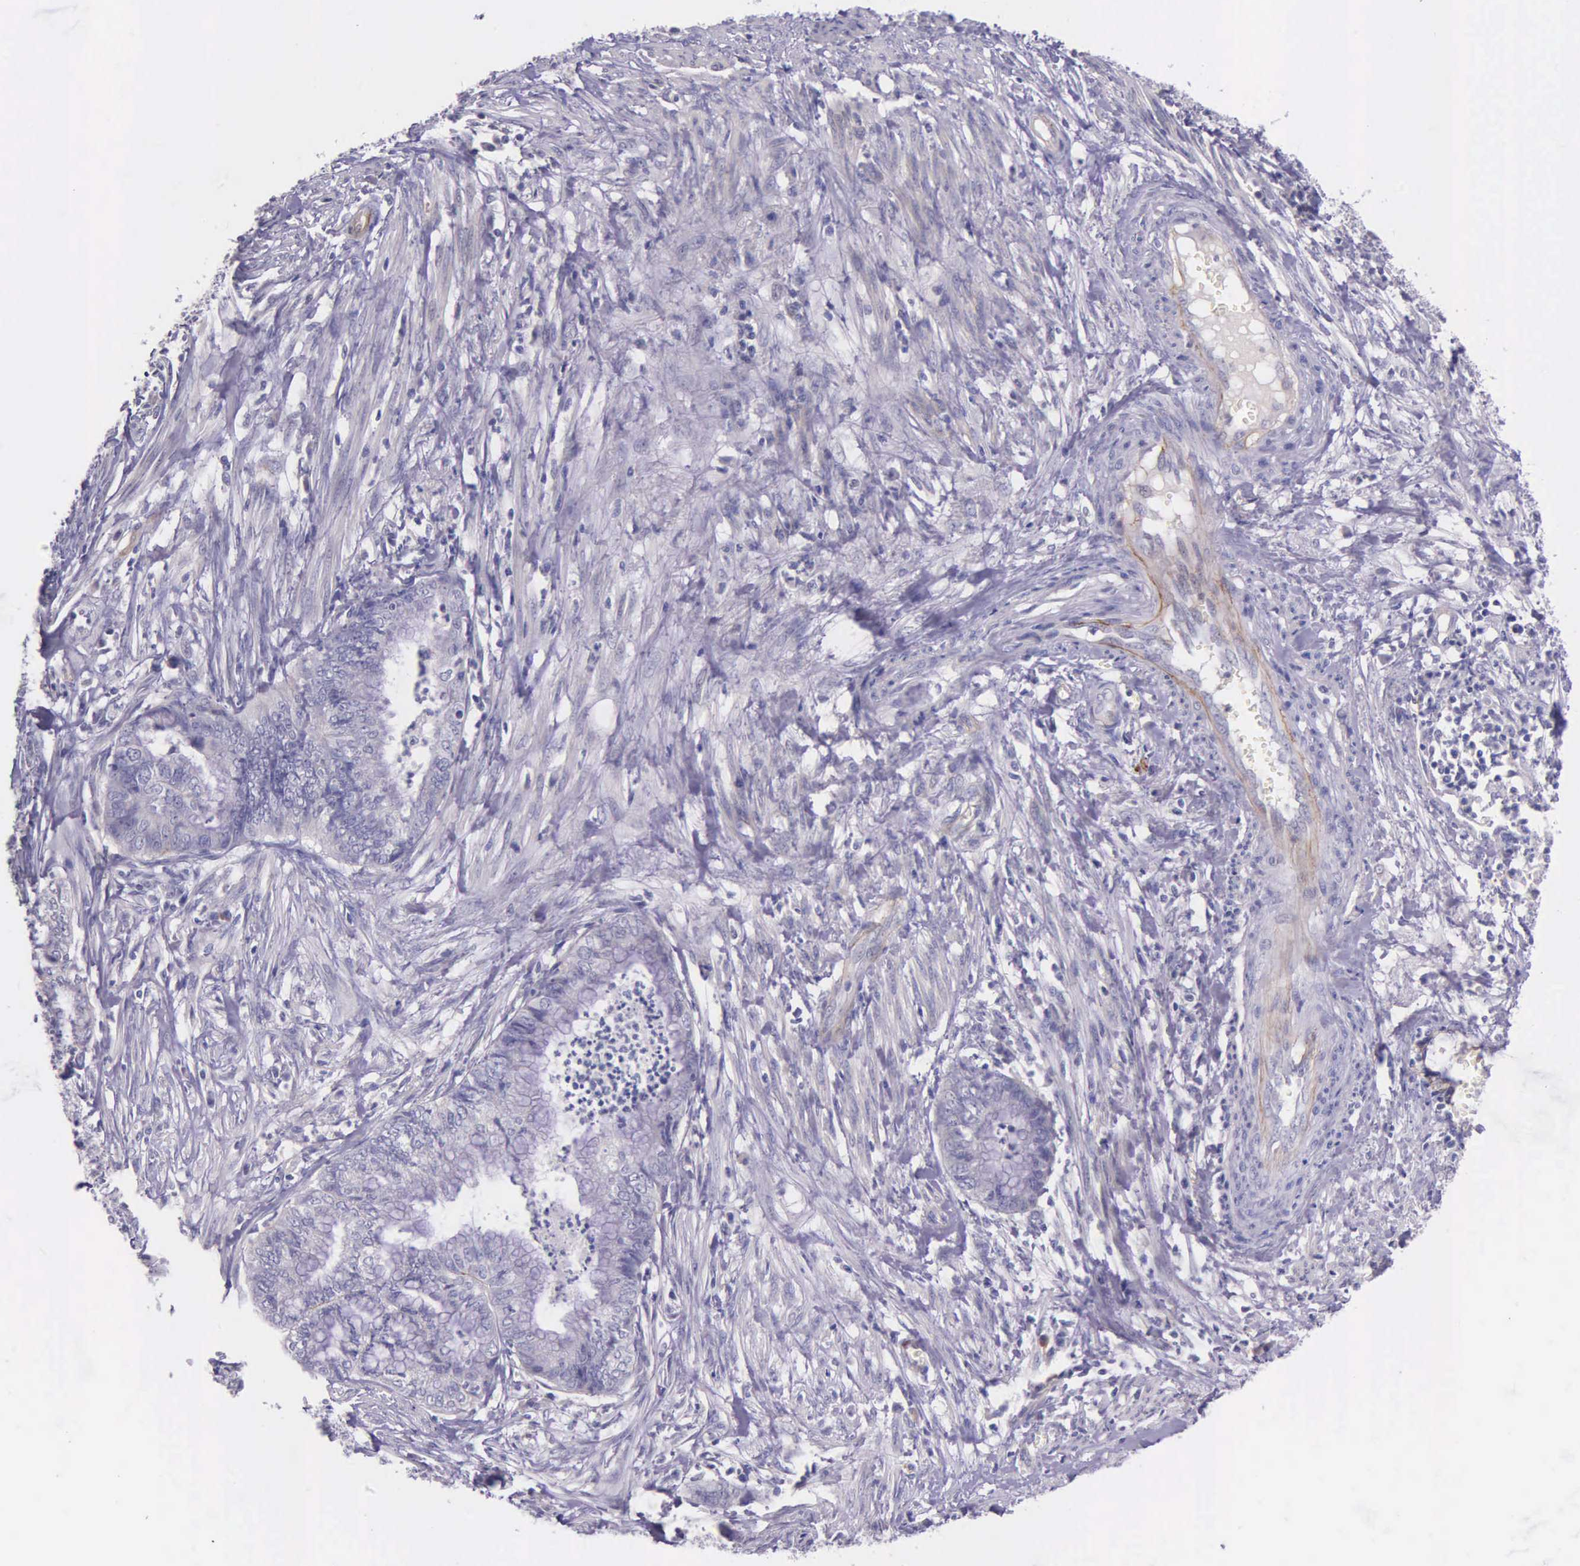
{"staining": {"intensity": "negative", "quantity": "none", "location": "none"}, "tissue": "endometrial cancer", "cell_type": "Tumor cells", "image_type": "cancer", "snomed": [{"axis": "morphology", "description": "Necrosis, NOS"}, {"axis": "morphology", "description": "Adenocarcinoma, NOS"}, {"axis": "topography", "description": "Endometrium"}], "caption": "DAB immunohistochemical staining of human endometrial cancer (adenocarcinoma) exhibits no significant staining in tumor cells.", "gene": "THSD7A", "patient": {"sex": "female", "age": 79}}